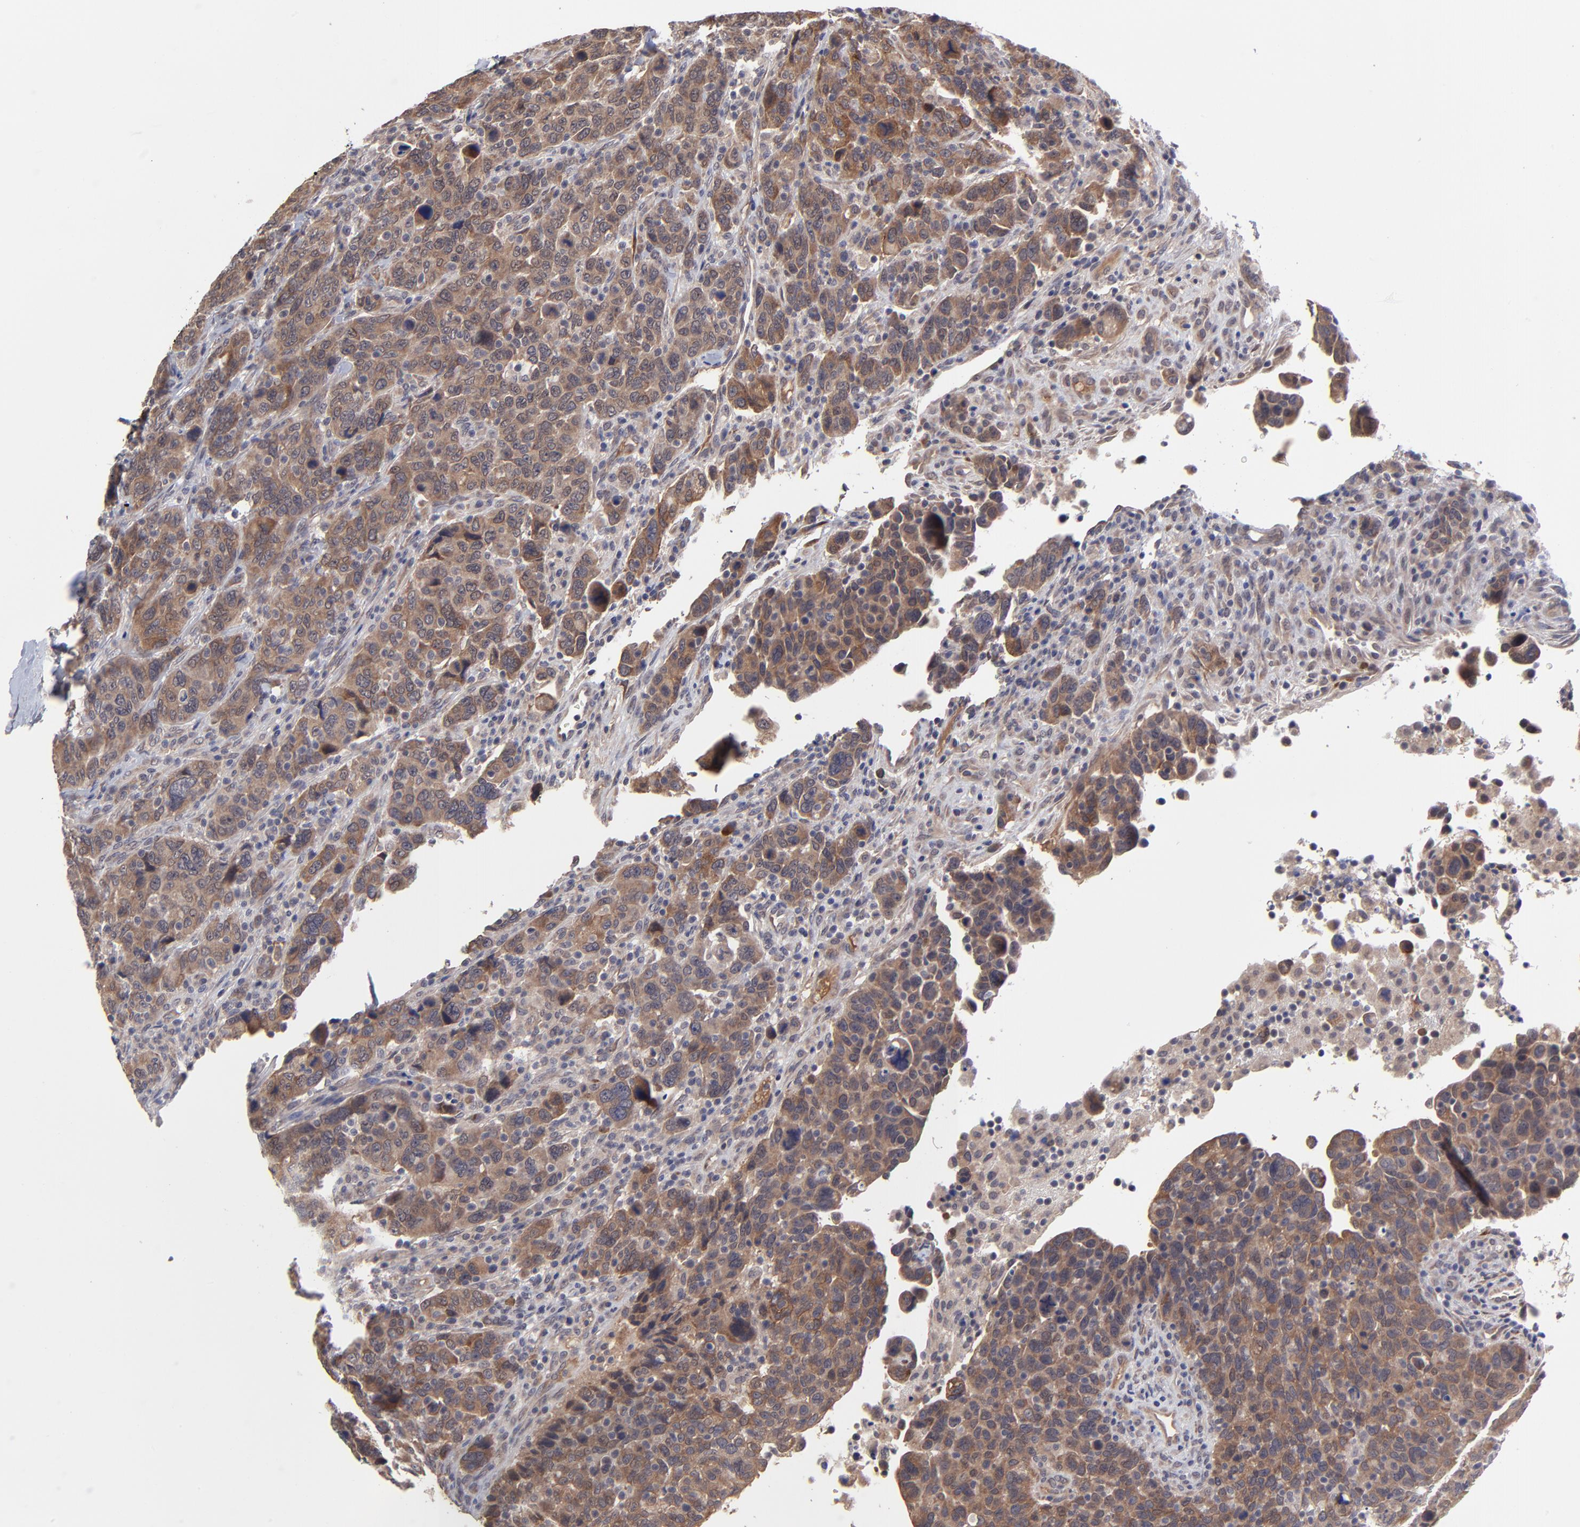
{"staining": {"intensity": "weak", "quantity": ">75%", "location": "cytoplasmic/membranous"}, "tissue": "breast cancer", "cell_type": "Tumor cells", "image_type": "cancer", "snomed": [{"axis": "morphology", "description": "Duct carcinoma"}, {"axis": "topography", "description": "Breast"}], "caption": "Immunohistochemistry histopathology image of human breast infiltrating ductal carcinoma stained for a protein (brown), which shows low levels of weak cytoplasmic/membranous expression in approximately >75% of tumor cells.", "gene": "CHL1", "patient": {"sex": "female", "age": 37}}